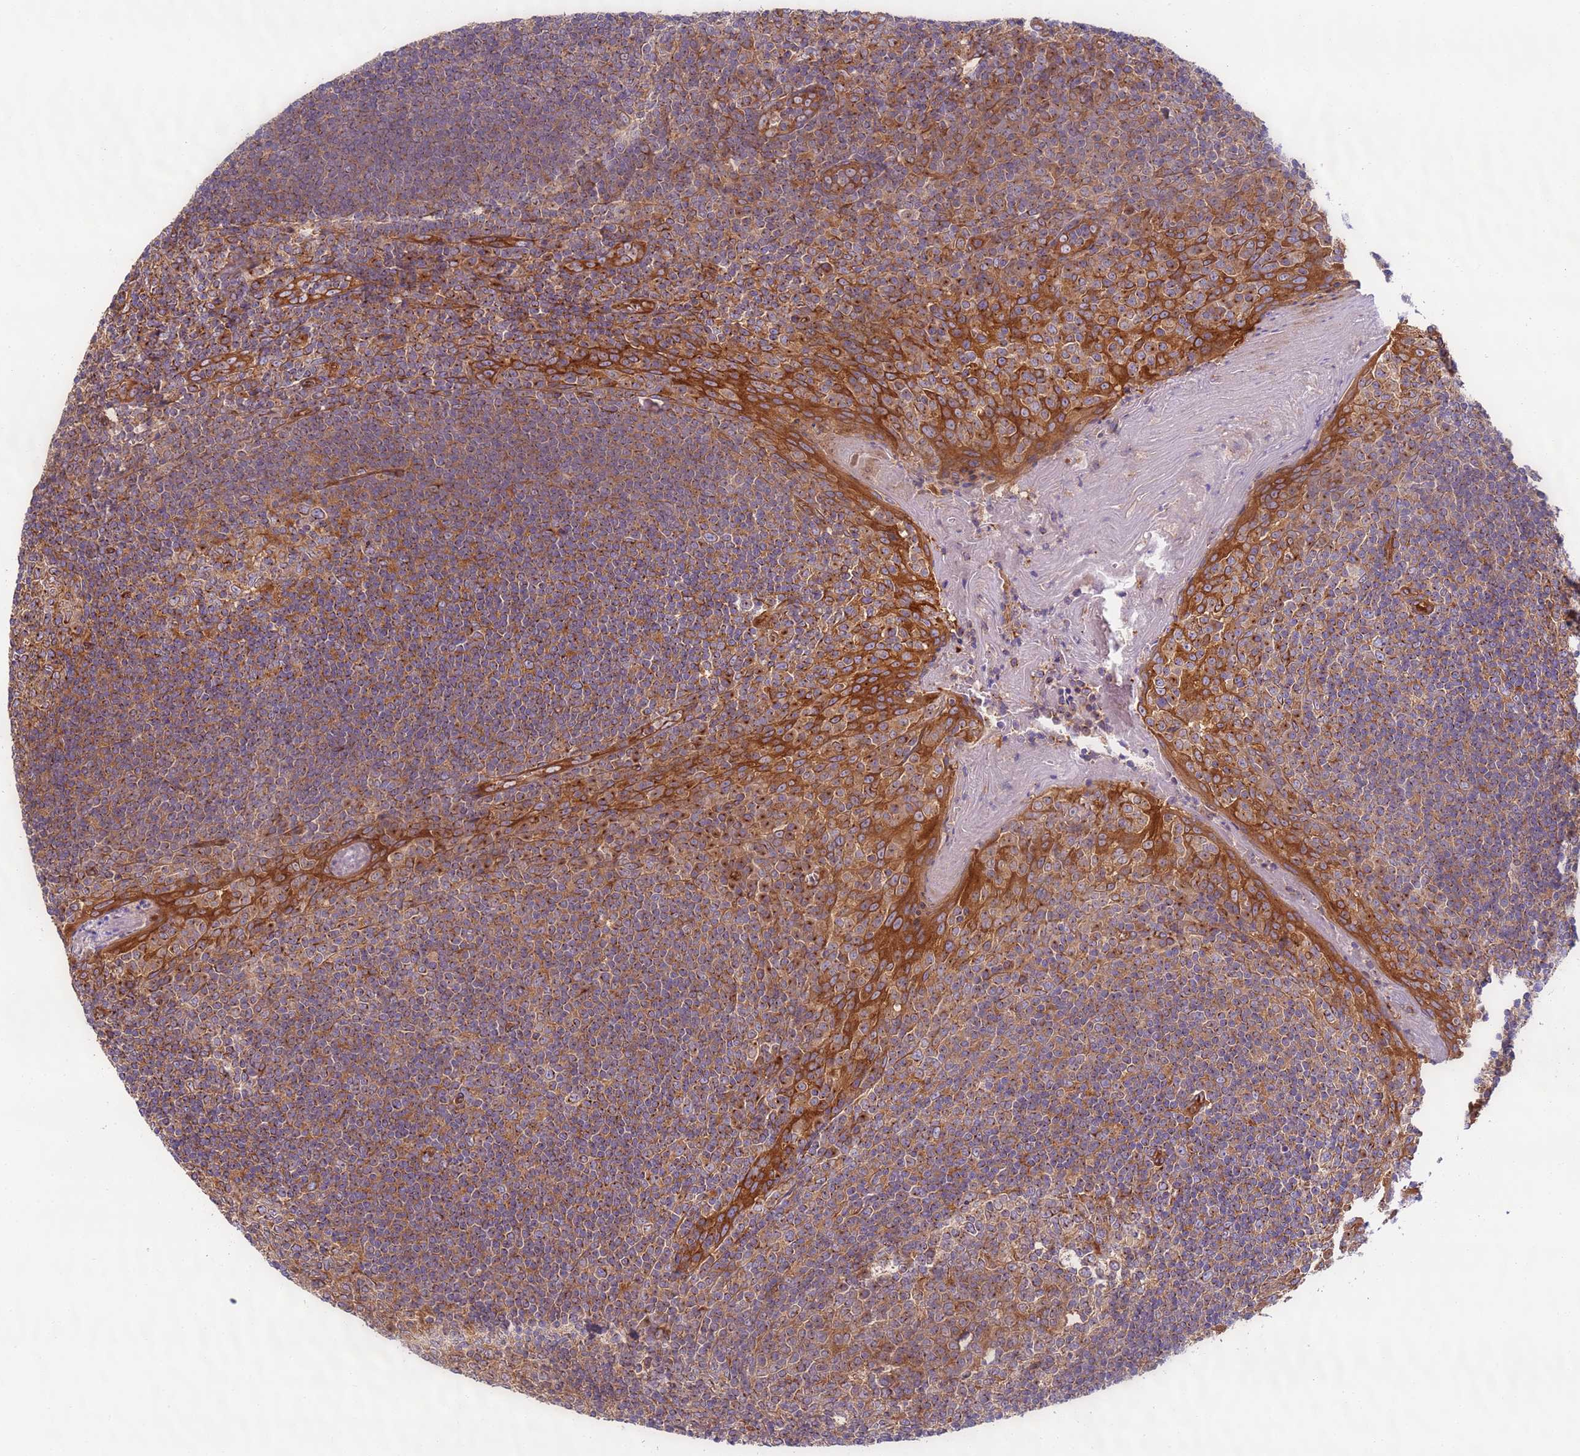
{"staining": {"intensity": "moderate", "quantity": ">75%", "location": "cytoplasmic/membranous"}, "tissue": "tonsil", "cell_type": "Germinal center cells", "image_type": "normal", "snomed": [{"axis": "morphology", "description": "Normal tissue, NOS"}, {"axis": "topography", "description": "Tonsil"}], "caption": "Protein staining demonstrates moderate cytoplasmic/membranous positivity in approximately >75% of germinal center cells in normal tonsil. Nuclei are stained in blue.", "gene": "DYNC1I2", "patient": {"sex": "male", "age": 27}}